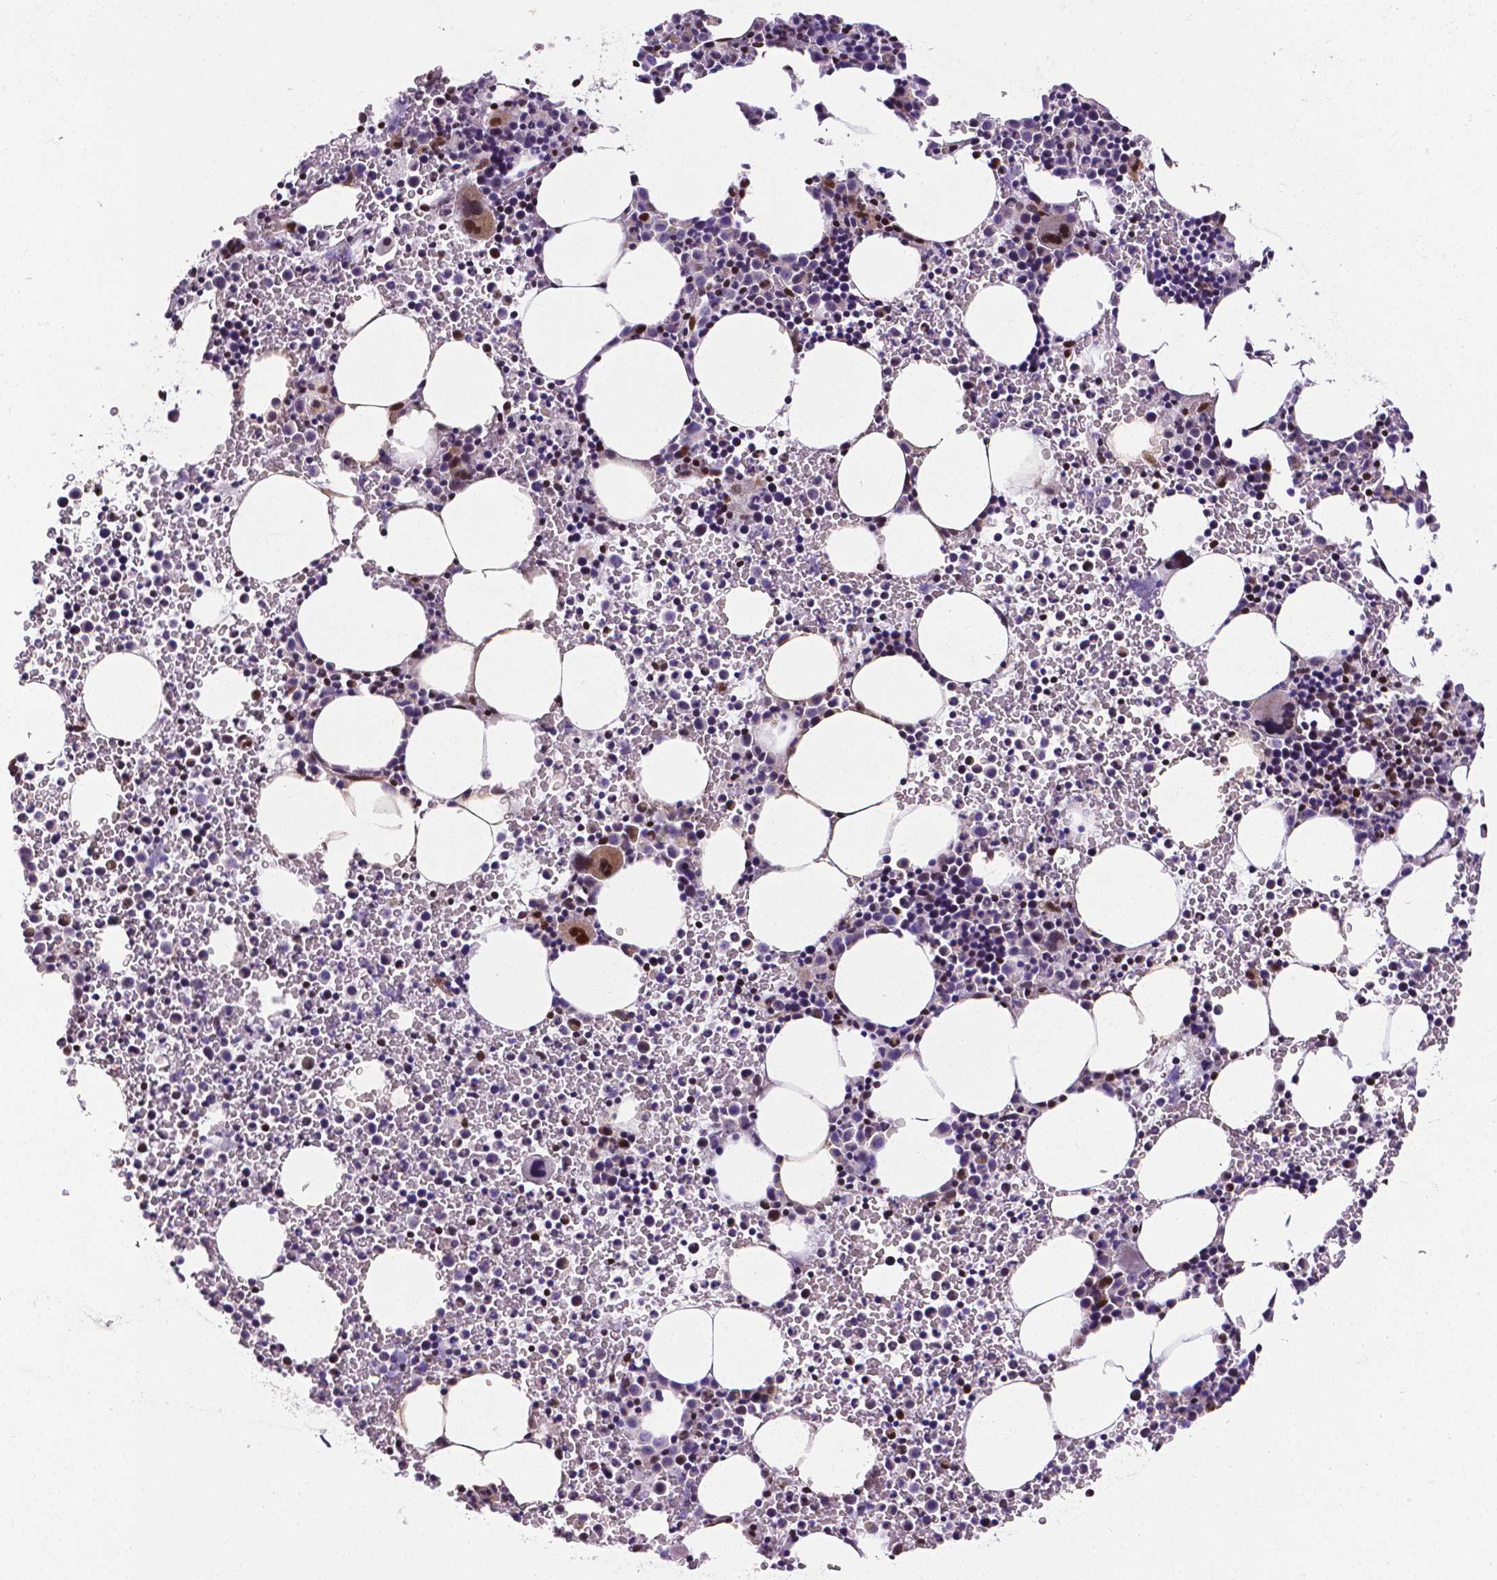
{"staining": {"intensity": "strong", "quantity": "25%-75%", "location": "nuclear"}, "tissue": "bone marrow", "cell_type": "Hematopoietic cells", "image_type": "normal", "snomed": [{"axis": "morphology", "description": "Normal tissue, NOS"}, {"axis": "topography", "description": "Bone marrow"}], "caption": "Immunohistochemistry of normal human bone marrow reveals high levels of strong nuclear positivity in approximately 25%-75% of hematopoietic cells.", "gene": "CTCF", "patient": {"sex": "male", "age": 58}}